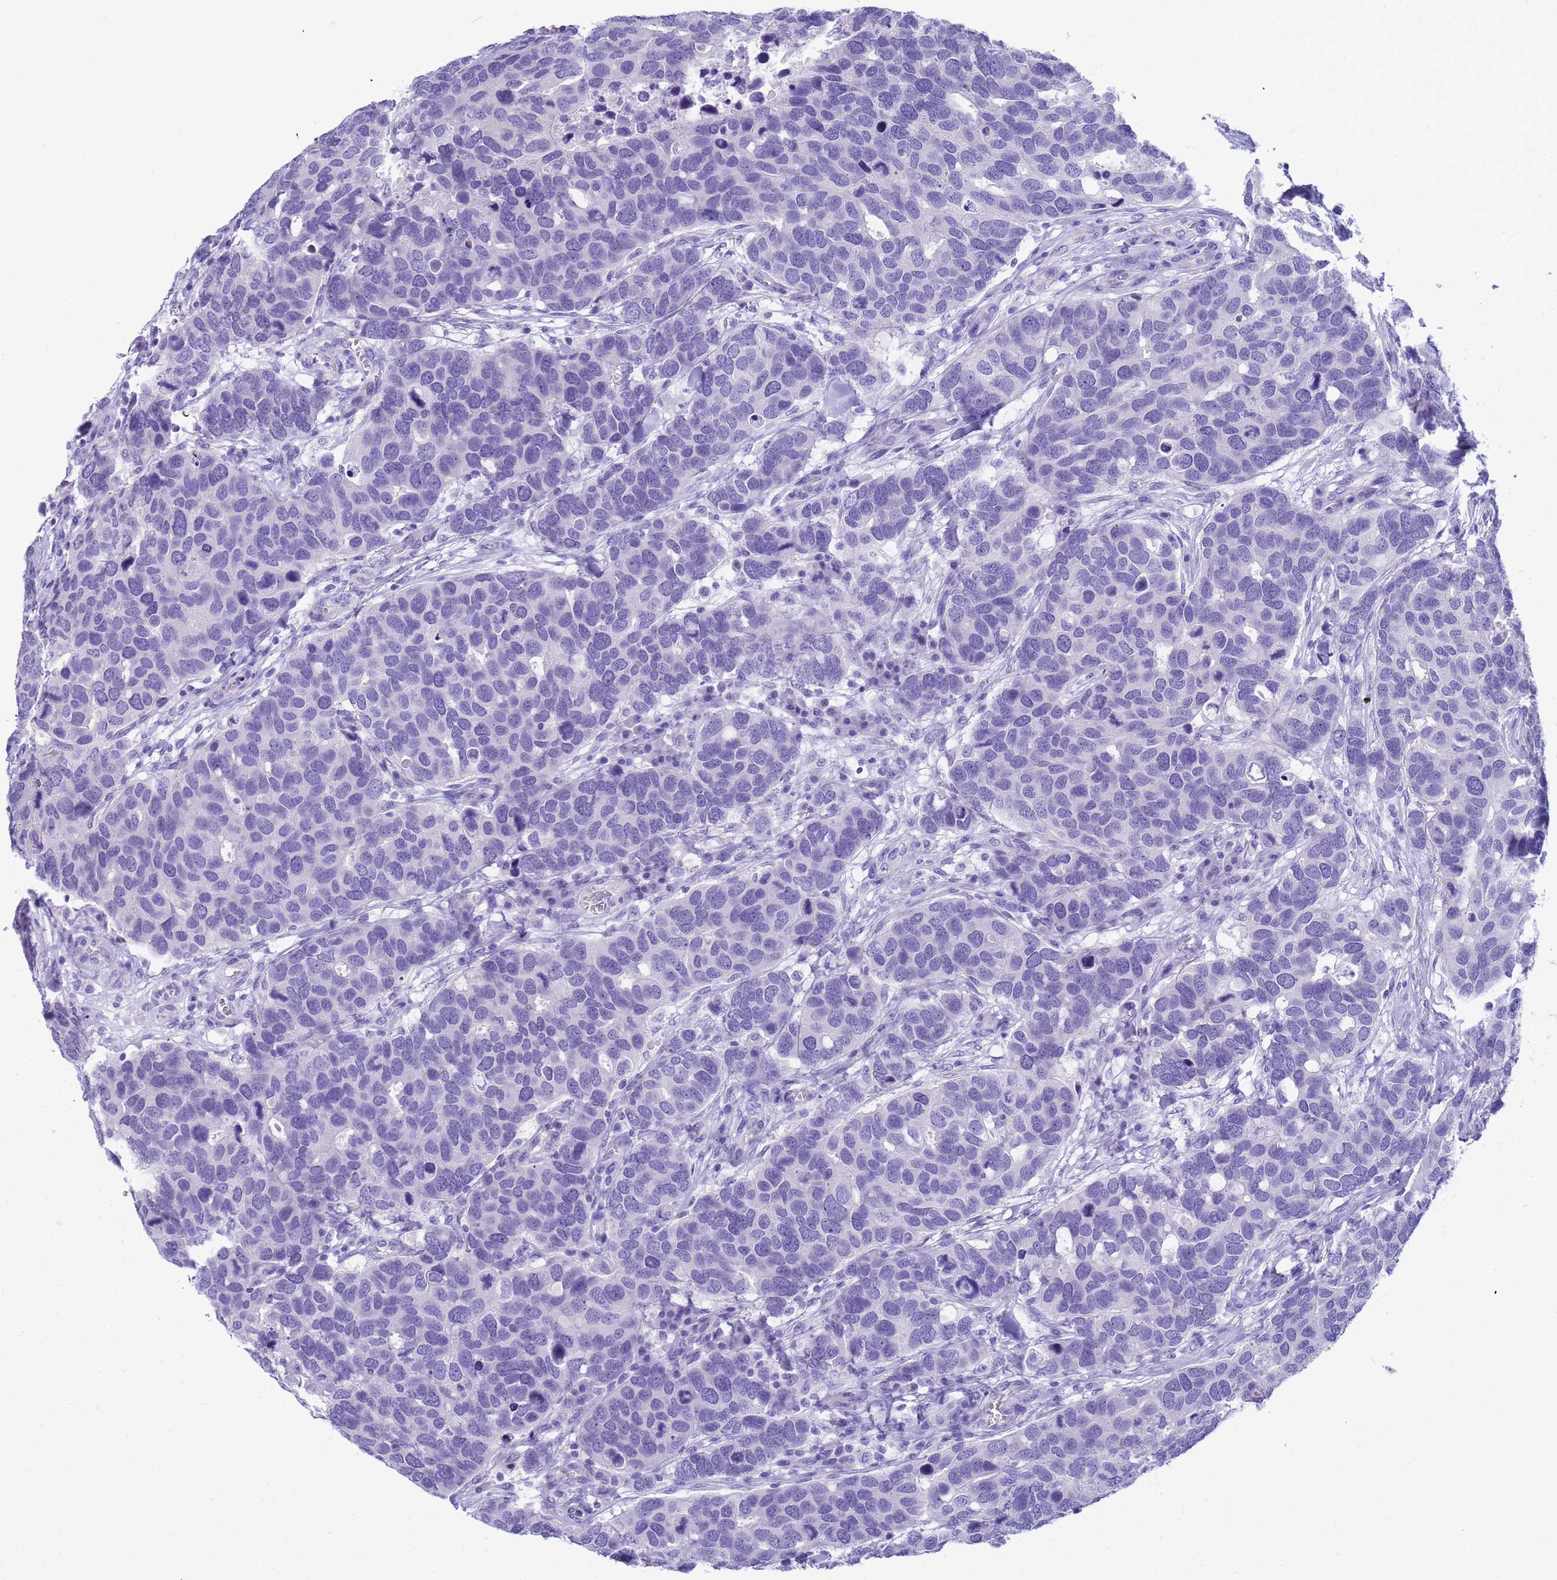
{"staining": {"intensity": "negative", "quantity": "none", "location": "none"}, "tissue": "breast cancer", "cell_type": "Tumor cells", "image_type": "cancer", "snomed": [{"axis": "morphology", "description": "Duct carcinoma"}, {"axis": "topography", "description": "Breast"}], "caption": "Immunohistochemistry (IHC) of invasive ductal carcinoma (breast) demonstrates no positivity in tumor cells.", "gene": "RNASE2", "patient": {"sex": "female", "age": 83}}